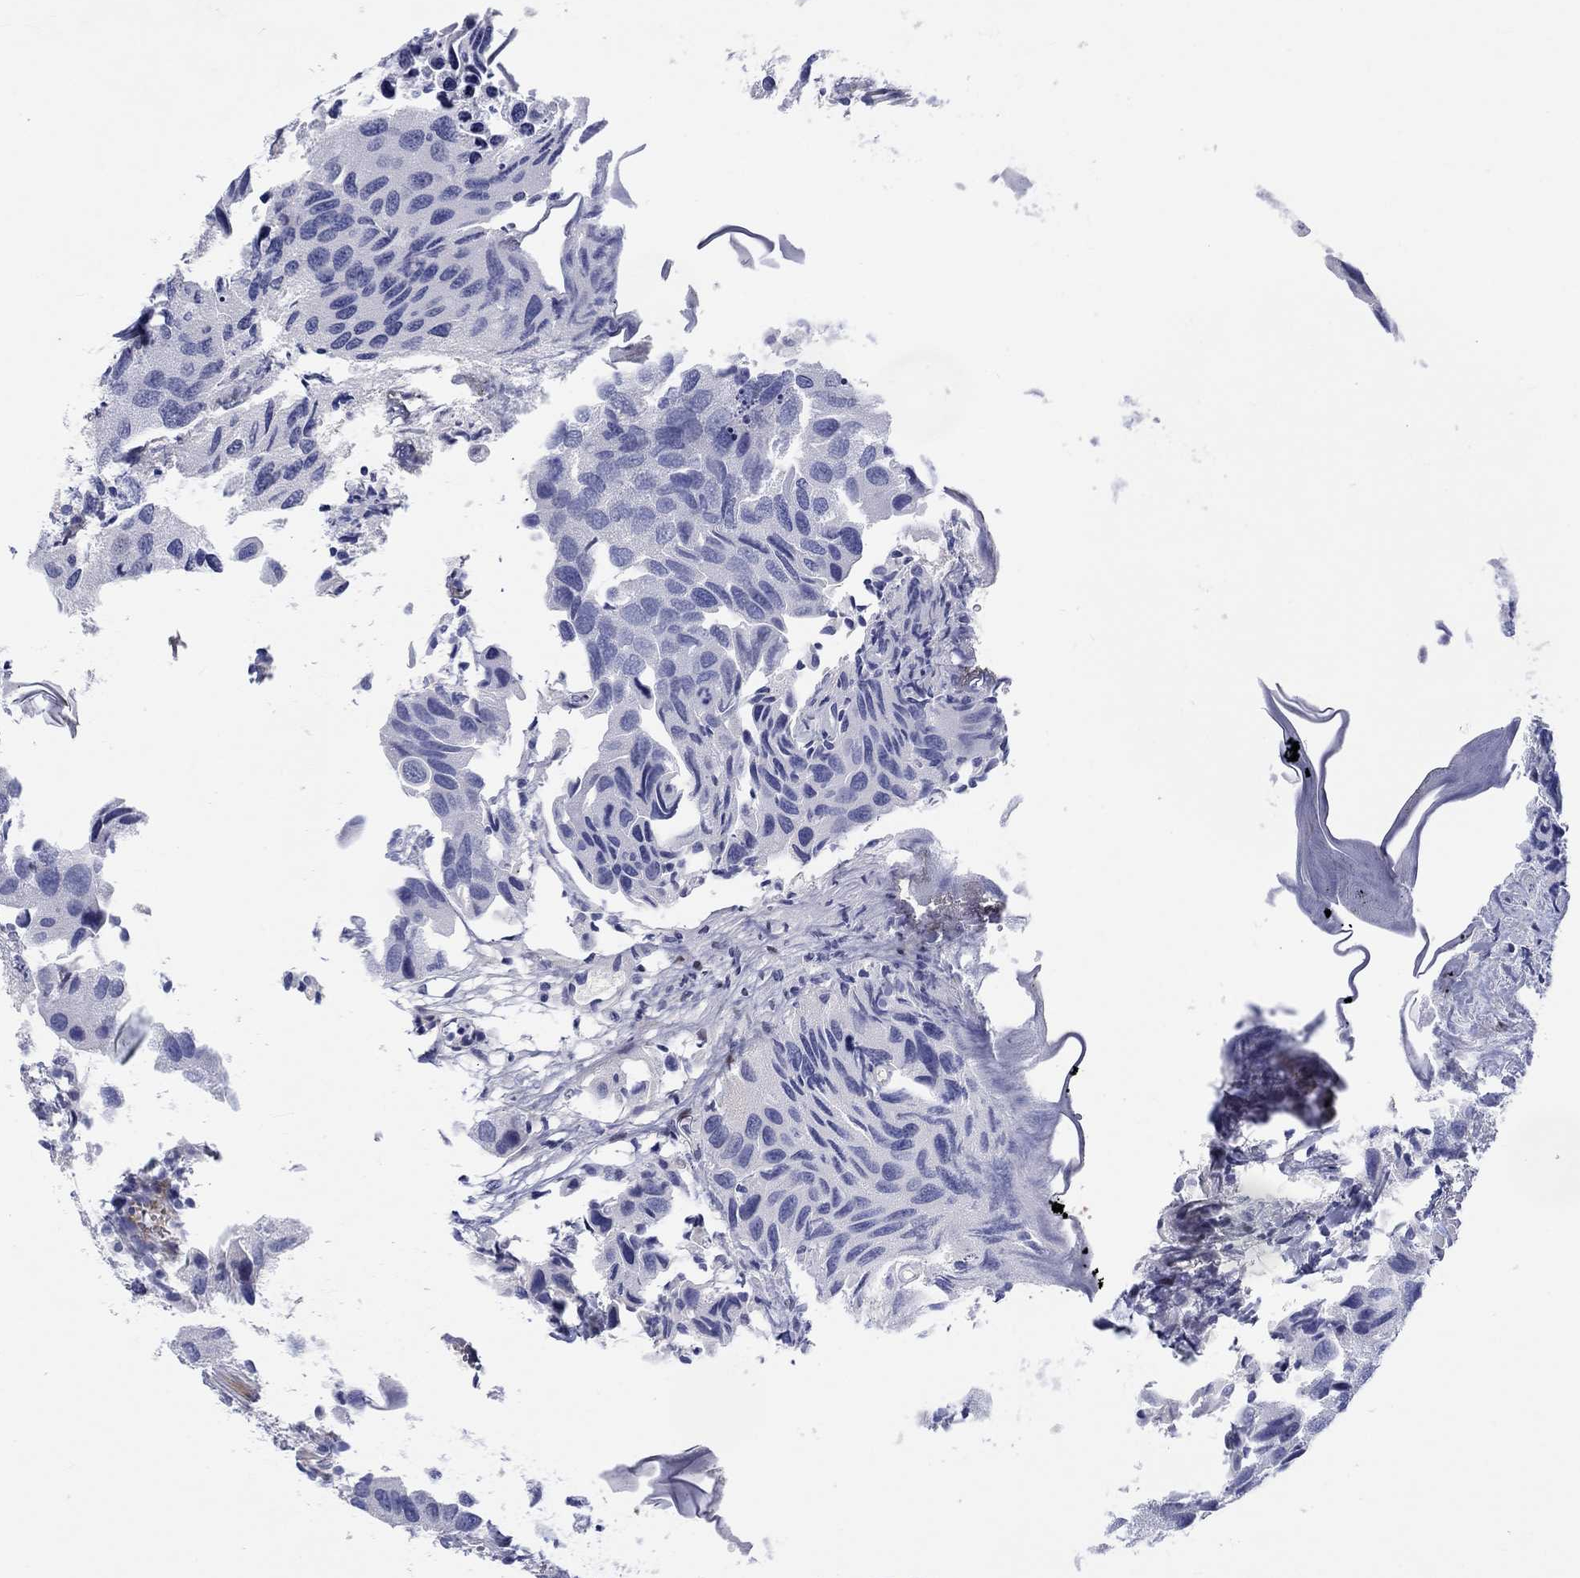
{"staining": {"intensity": "negative", "quantity": "none", "location": "none"}, "tissue": "urothelial cancer", "cell_type": "Tumor cells", "image_type": "cancer", "snomed": [{"axis": "morphology", "description": "Urothelial carcinoma, High grade"}, {"axis": "topography", "description": "Urinary bladder"}], "caption": "Human urothelial carcinoma (high-grade) stained for a protein using immunohistochemistry (IHC) exhibits no staining in tumor cells.", "gene": "ARHGAP36", "patient": {"sex": "male", "age": 79}}